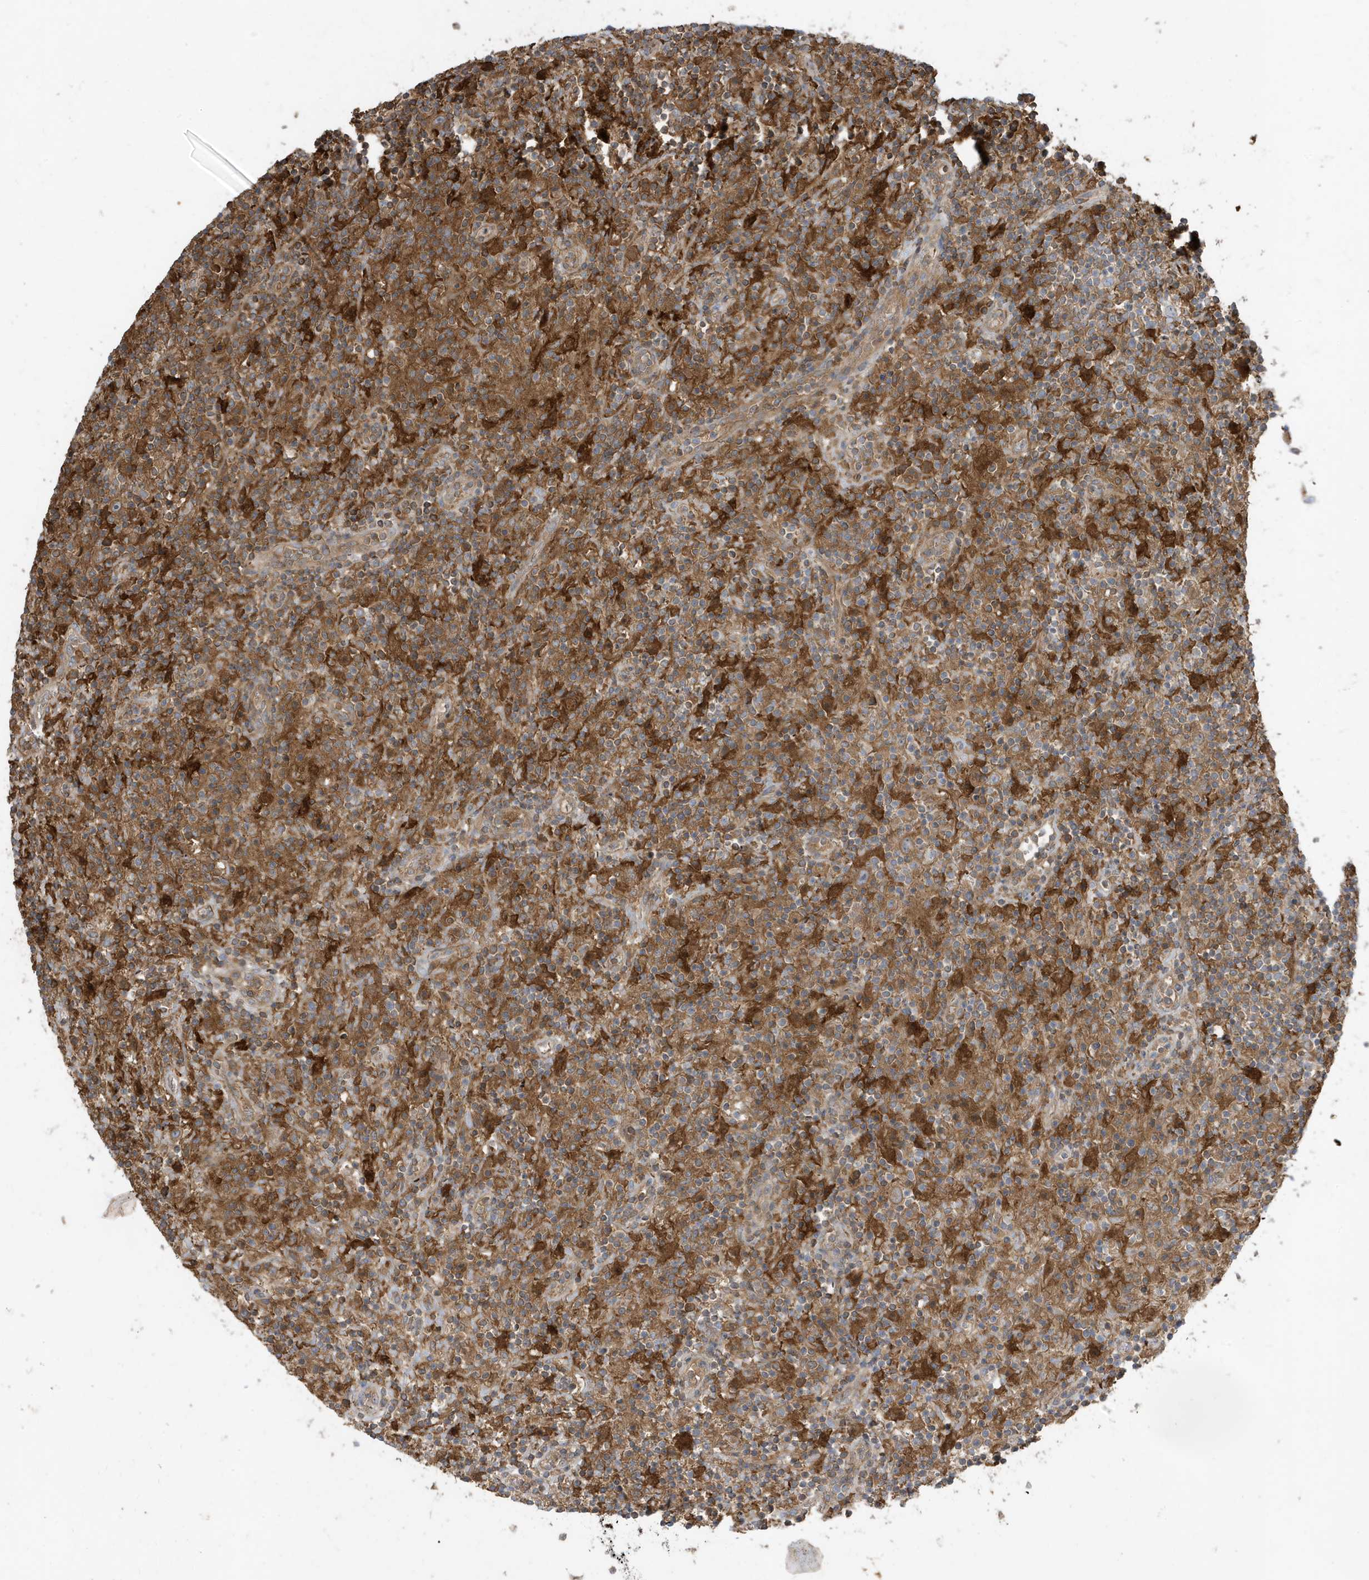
{"staining": {"intensity": "moderate", "quantity": ">75%", "location": "cytoplasmic/membranous"}, "tissue": "lymphoma", "cell_type": "Tumor cells", "image_type": "cancer", "snomed": [{"axis": "morphology", "description": "Hodgkin's disease, NOS"}, {"axis": "topography", "description": "Lymph node"}], "caption": "High-magnification brightfield microscopy of Hodgkin's disease stained with DAB (brown) and counterstained with hematoxylin (blue). tumor cells exhibit moderate cytoplasmic/membranous staining is identified in about>75% of cells.", "gene": "ABTB1", "patient": {"sex": "male", "age": 70}}